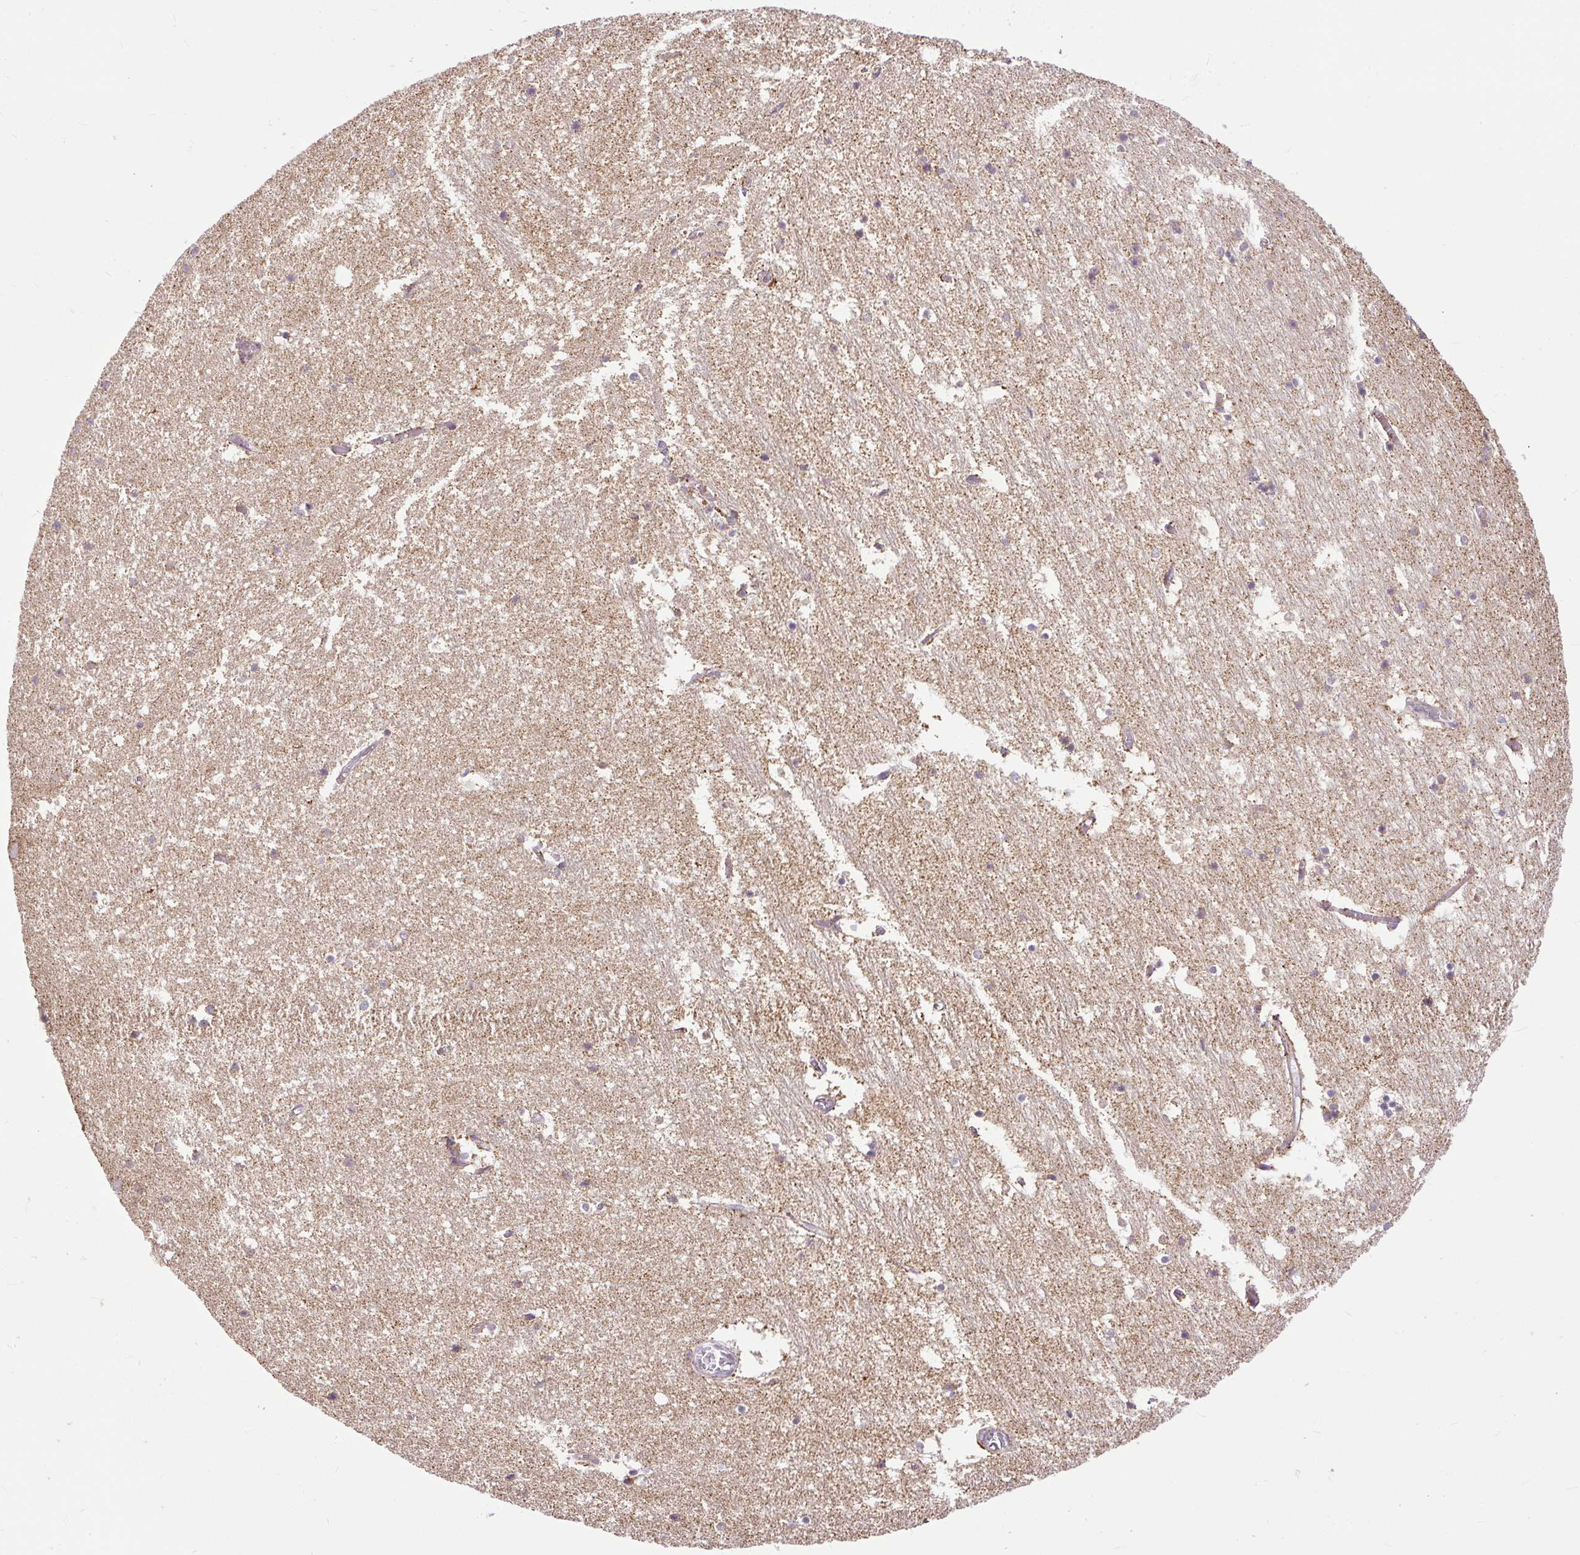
{"staining": {"intensity": "moderate", "quantity": "<25%", "location": "cytoplasmic/membranous"}, "tissue": "hippocampus", "cell_type": "Glial cells", "image_type": "normal", "snomed": [{"axis": "morphology", "description": "Normal tissue, NOS"}, {"axis": "topography", "description": "Hippocampus"}], "caption": "Immunohistochemical staining of unremarkable human hippocampus demonstrates low levels of moderate cytoplasmic/membranous staining in approximately <25% of glial cells.", "gene": "TM2D3", "patient": {"sex": "female", "age": 52}}